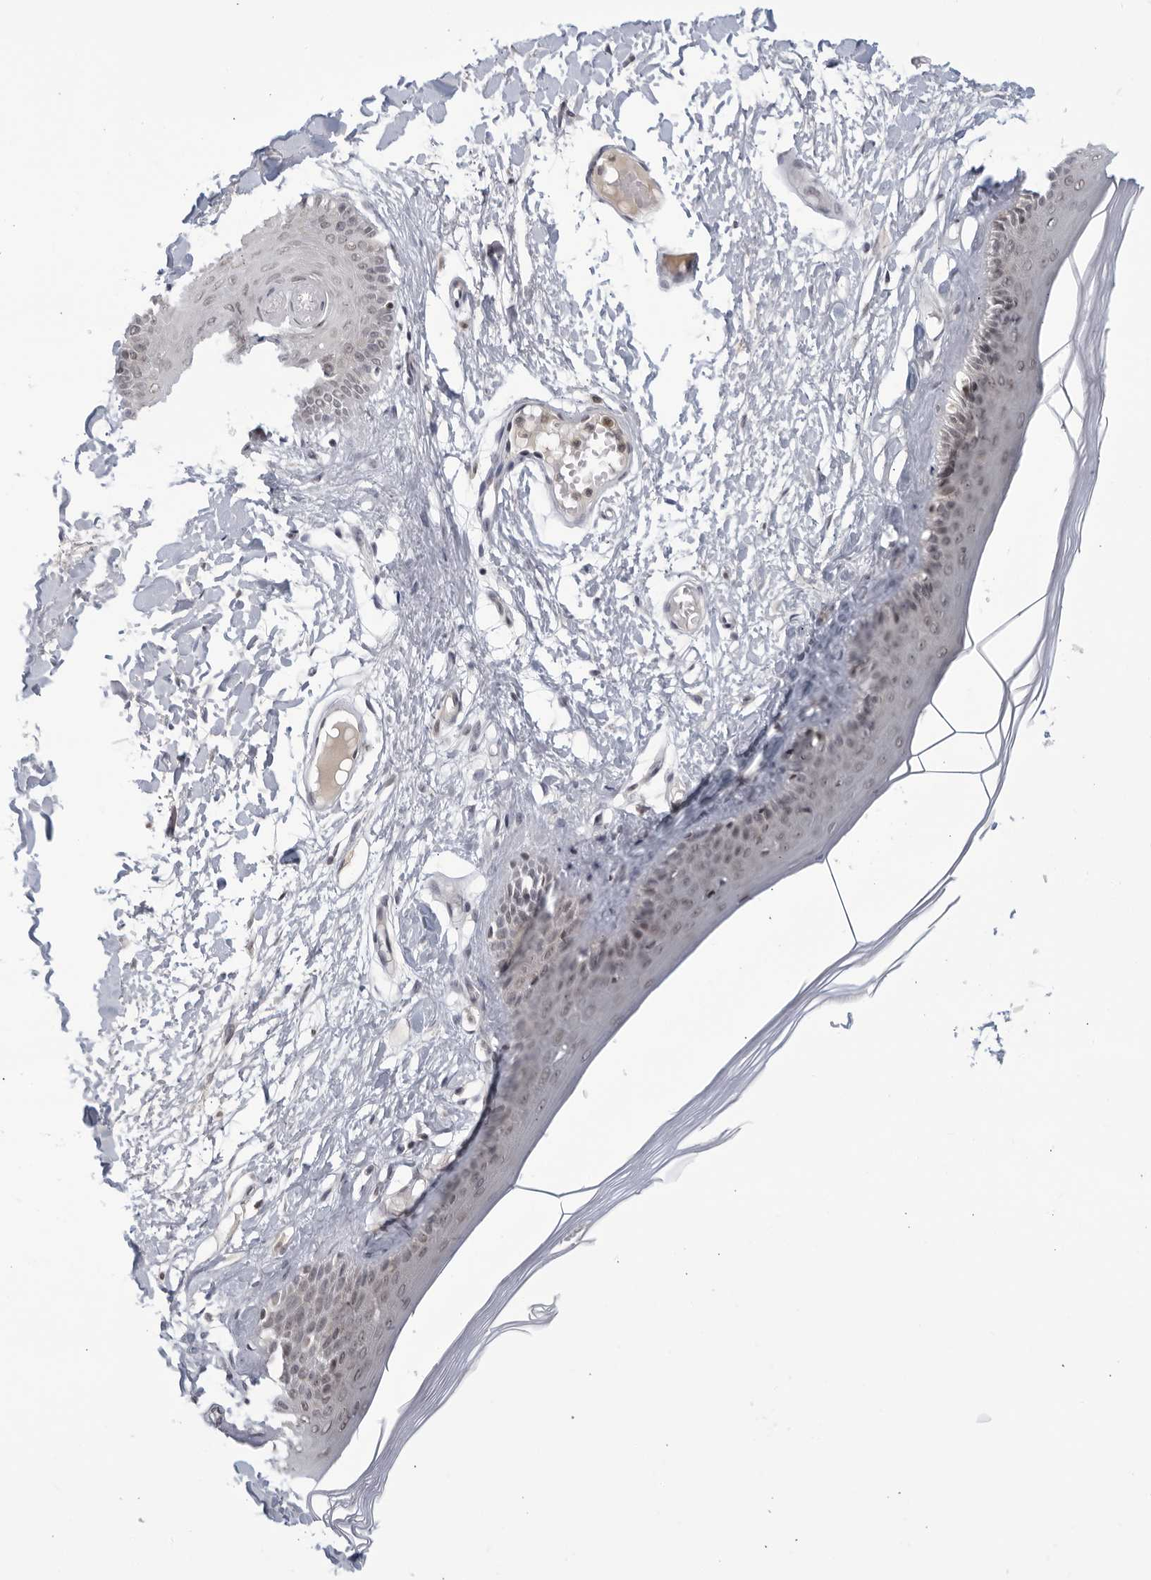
{"staining": {"intensity": "moderate", "quantity": "<25%", "location": "nuclear"}, "tissue": "skin", "cell_type": "Epidermal cells", "image_type": "normal", "snomed": [{"axis": "morphology", "description": "Normal tissue, NOS"}, {"axis": "topography", "description": "Vulva"}], "caption": "Normal skin reveals moderate nuclear staining in approximately <25% of epidermal cells The staining was performed using DAB (3,3'-diaminobenzidine) to visualize the protein expression in brown, while the nuclei were stained in blue with hematoxylin (Magnification: 20x)..", "gene": "CC2D1B", "patient": {"sex": "female", "age": 73}}